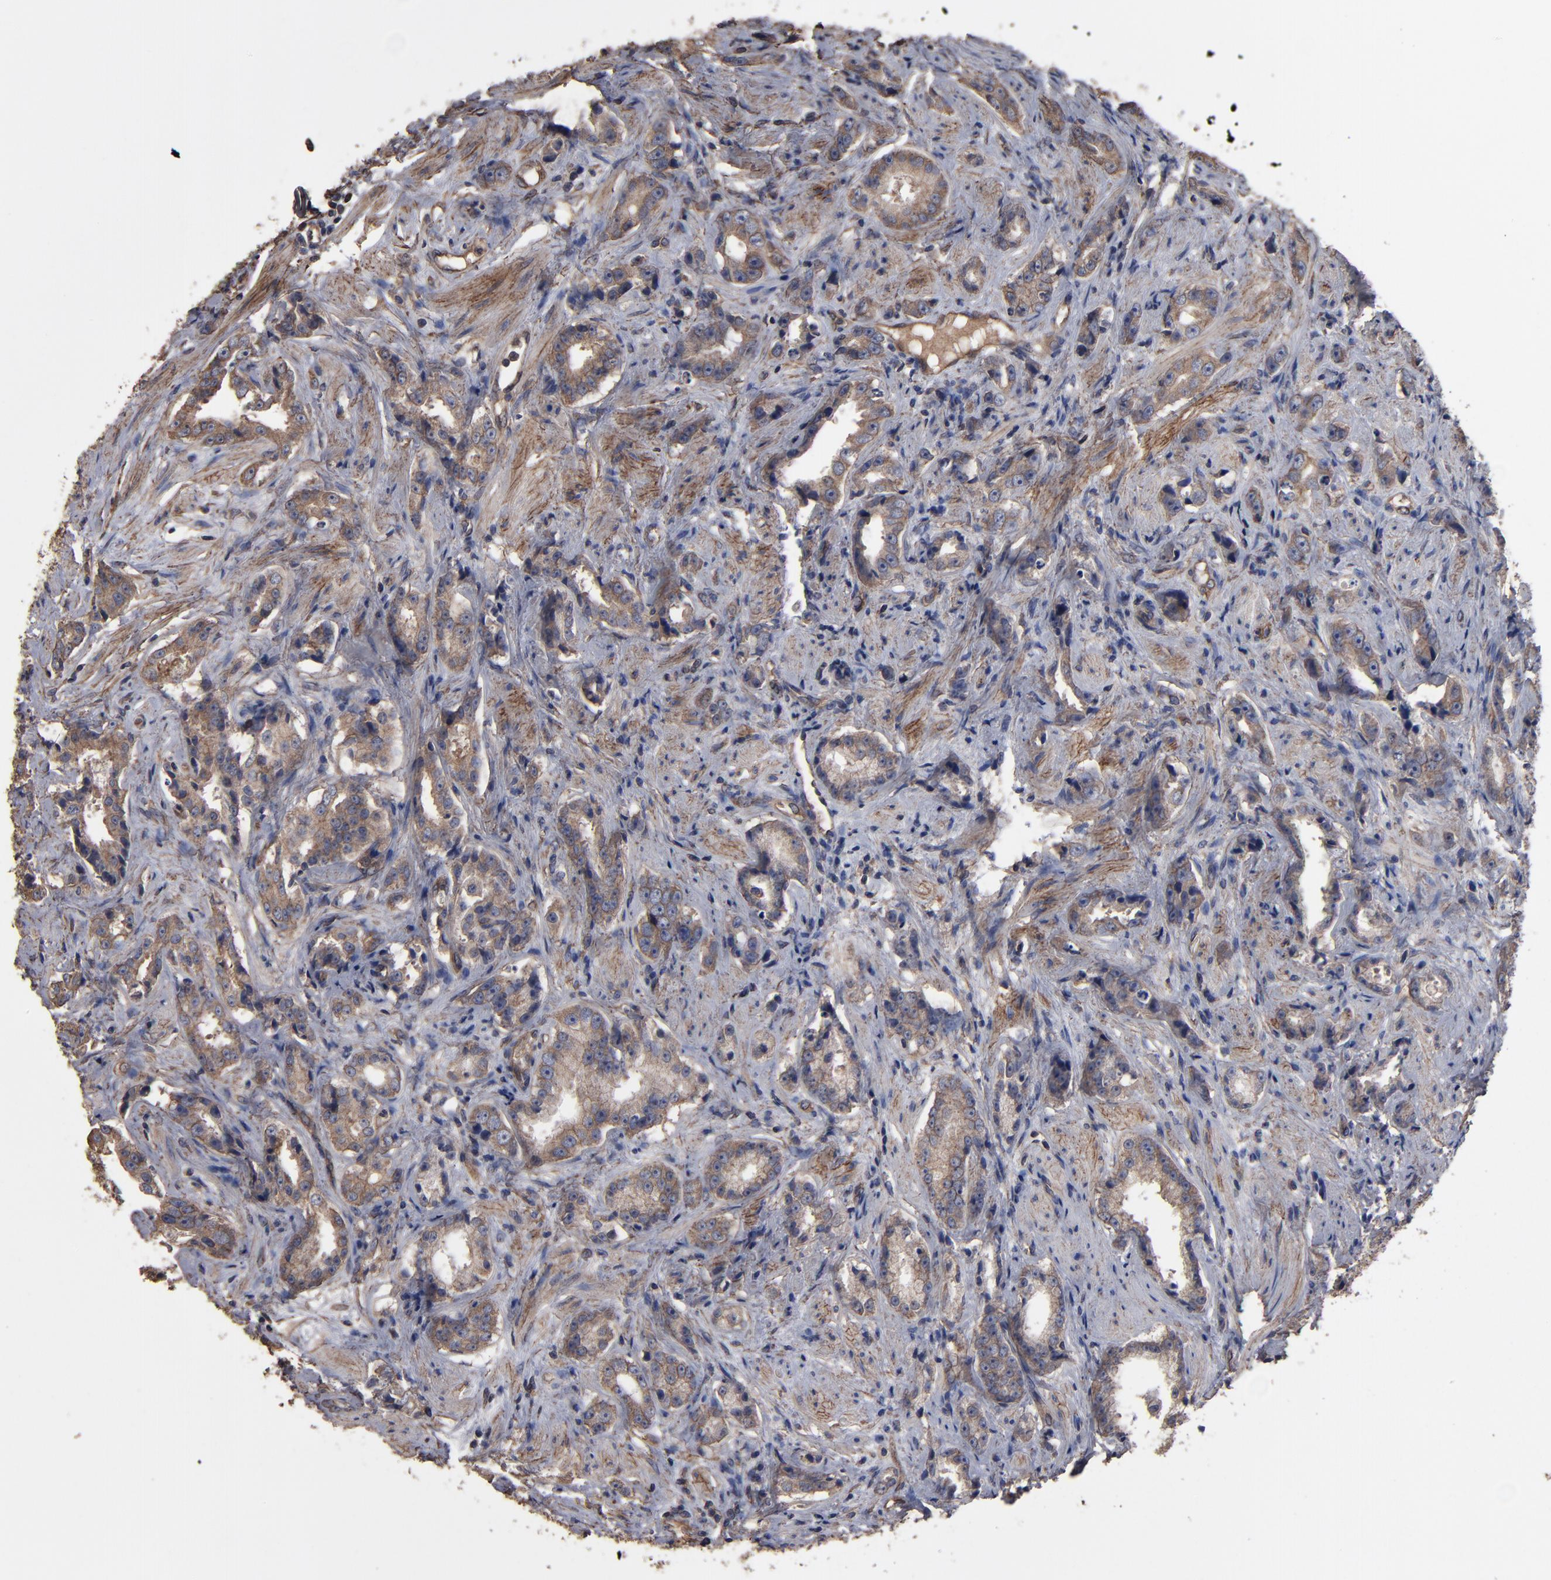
{"staining": {"intensity": "moderate", "quantity": ">75%", "location": "cytoplasmic/membranous"}, "tissue": "prostate cancer", "cell_type": "Tumor cells", "image_type": "cancer", "snomed": [{"axis": "morphology", "description": "Adenocarcinoma, Medium grade"}, {"axis": "topography", "description": "Prostate"}], "caption": "Immunohistochemistry of human prostate cancer (adenocarcinoma (medium-grade)) shows medium levels of moderate cytoplasmic/membranous staining in about >75% of tumor cells.", "gene": "DMD", "patient": {"sex": "male", "age": 53}}